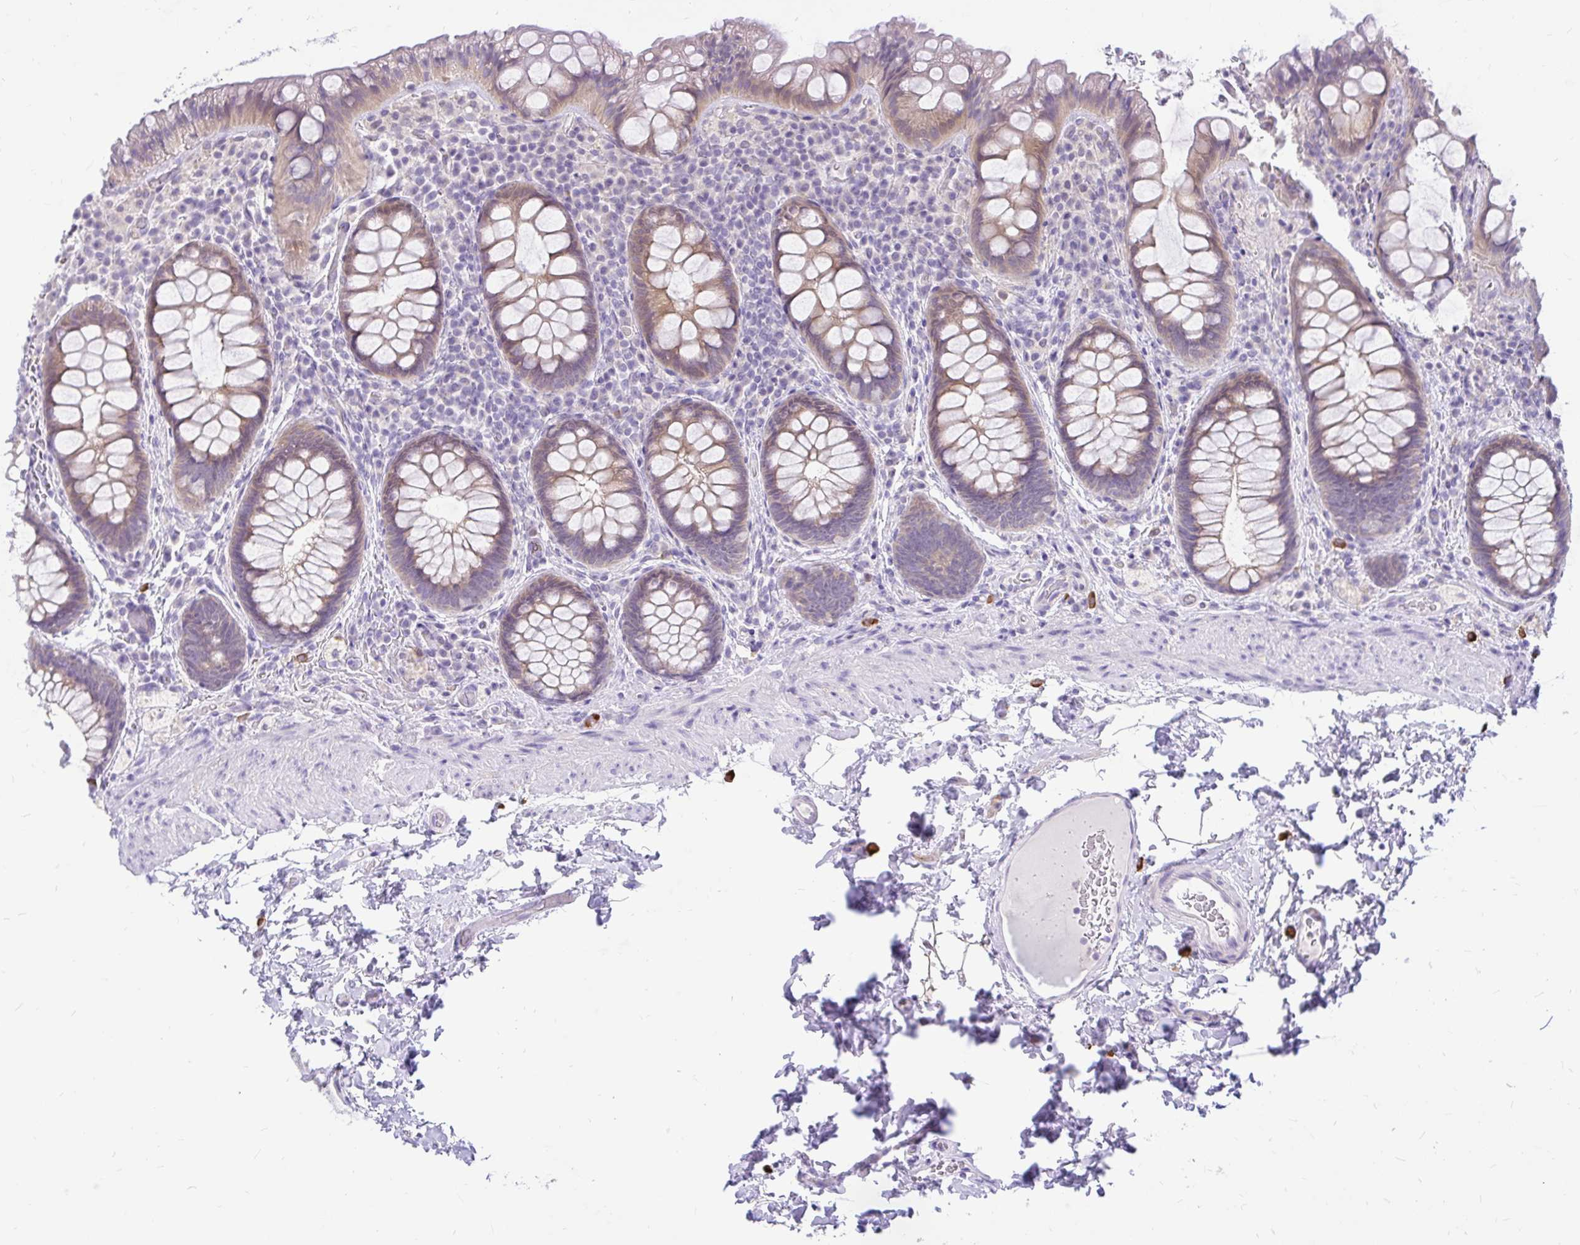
{"staining": {"intensity": "weak", "quantity": ">75%", "location": "cytoplasmic/membranous"}, "tissue": "rectum", "cell_type": "Glandular cells", "image_type": "normal", "snomed": [{"axis": "morphology", "description": "Normal tissue, NOS"}, {"axis": "topography", "description": "Rectum"}], "caption": "Immunohistochemistry (IHC) of unremarkable human rectum displays low levels of weak cytoplasmic/membranous positivity in approximately >75% of glandular cells.", "gene": "MAP1LC3A", "patient": {"sex": "female", "age": 69}}